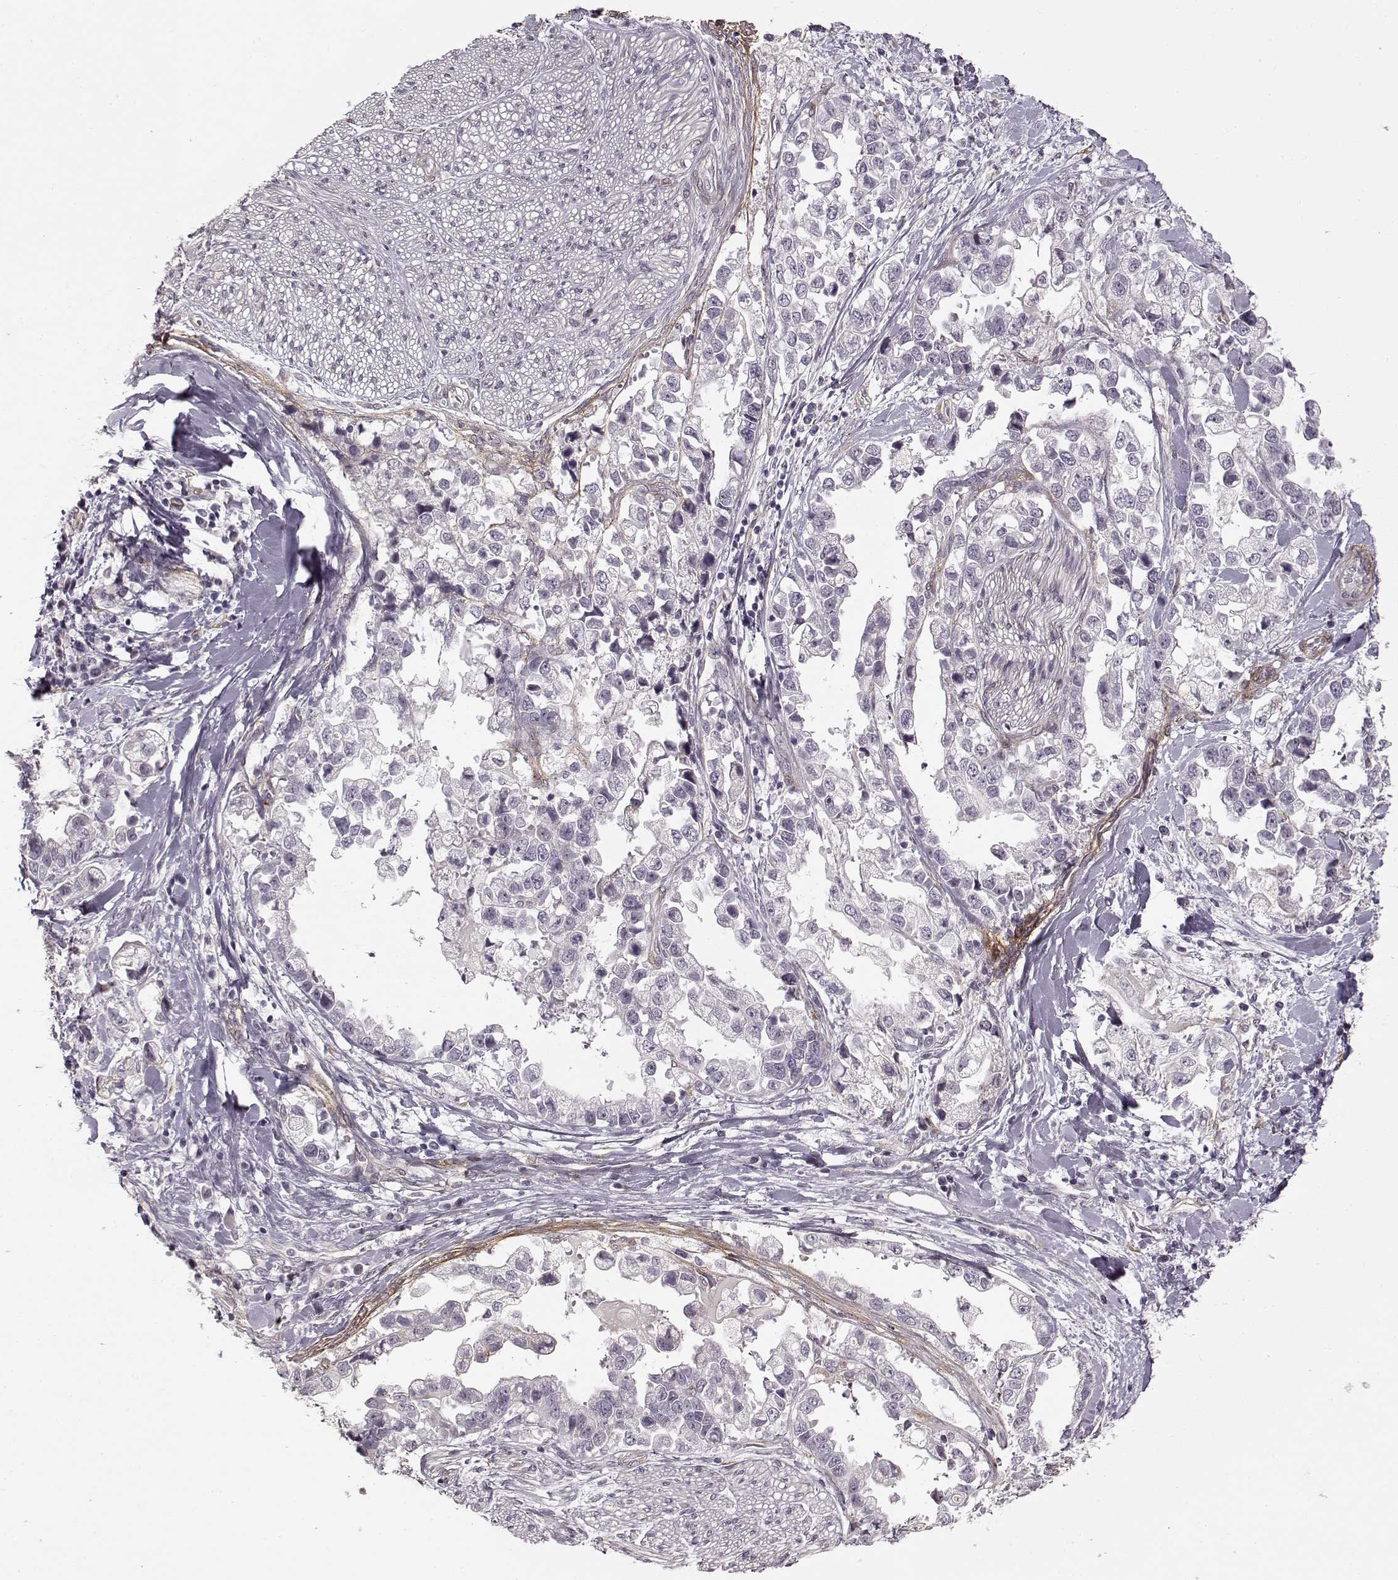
{"staining": {"intensity": "negative", "quantity": "none", "location": "none"}, "tissue": "stomach cancer", "cell_type": "Tumor cells", "image_type": "cancer", "snomed": [{"axis": "morphology", "description": "Adenocarcinoma, NOS"}, {"axis": "topography", "description": "Stomach"}], "caption": "Immunohistochemical staining of human stomach cancer (adenocarcinoma) demonstrates no significant staining in tumor cells.", "gene": "LAMB2", "patient": {"sex": "male", "age": 59}}